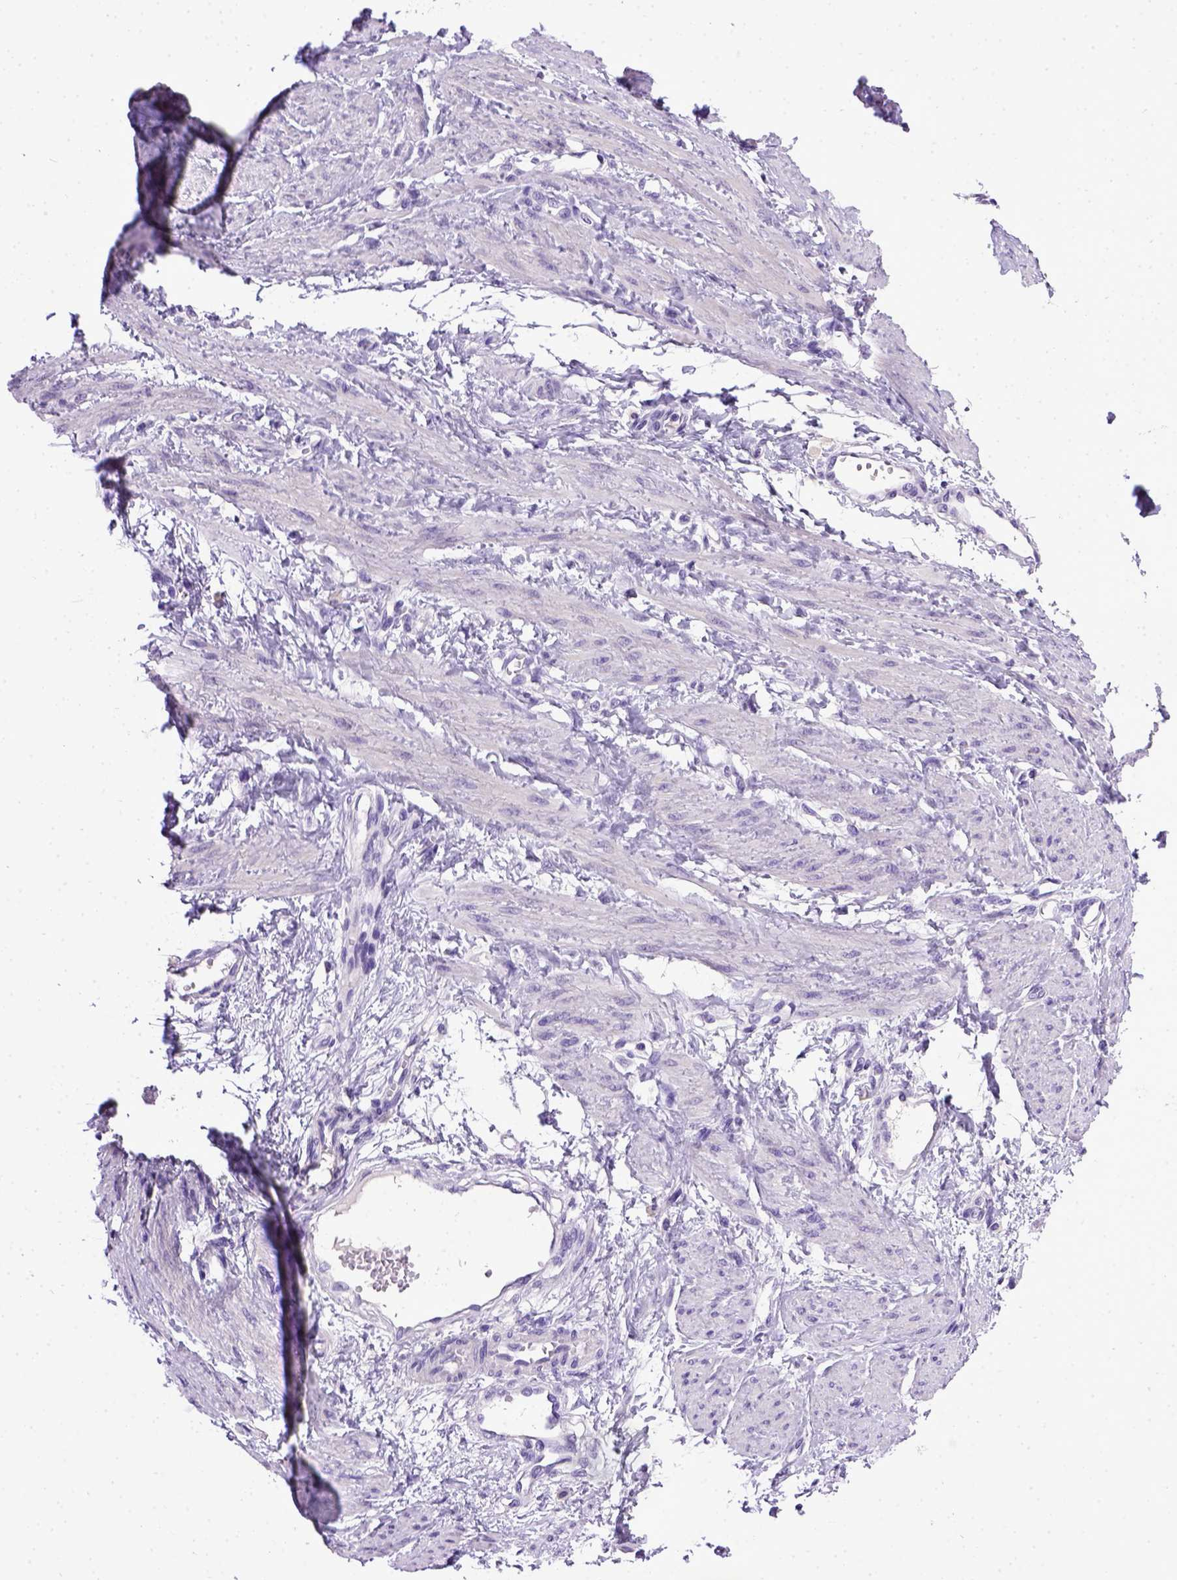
{"staining": {"intensity": "negative", "quantity": "none", "location": "none"}, "tissue": "smooth muscle", "cell_type": "Smooth muscle cells", "image_type": "normal", "snomed": [{"axis": "morphology", "description": "Normal tissue, NOS"}, {"axis": "topography", "description": "Smooth muscle"}, {"axis": "topography", "description": "Uterus"}], "caption": "Smooth muscle cells show no significant positivity in benign smooth muscle. (Brightfield microscopy of DAB immunohistochemistry at high magnification).", "gene": "CDH1", "patient": {"sex": "female", "age": 39}}